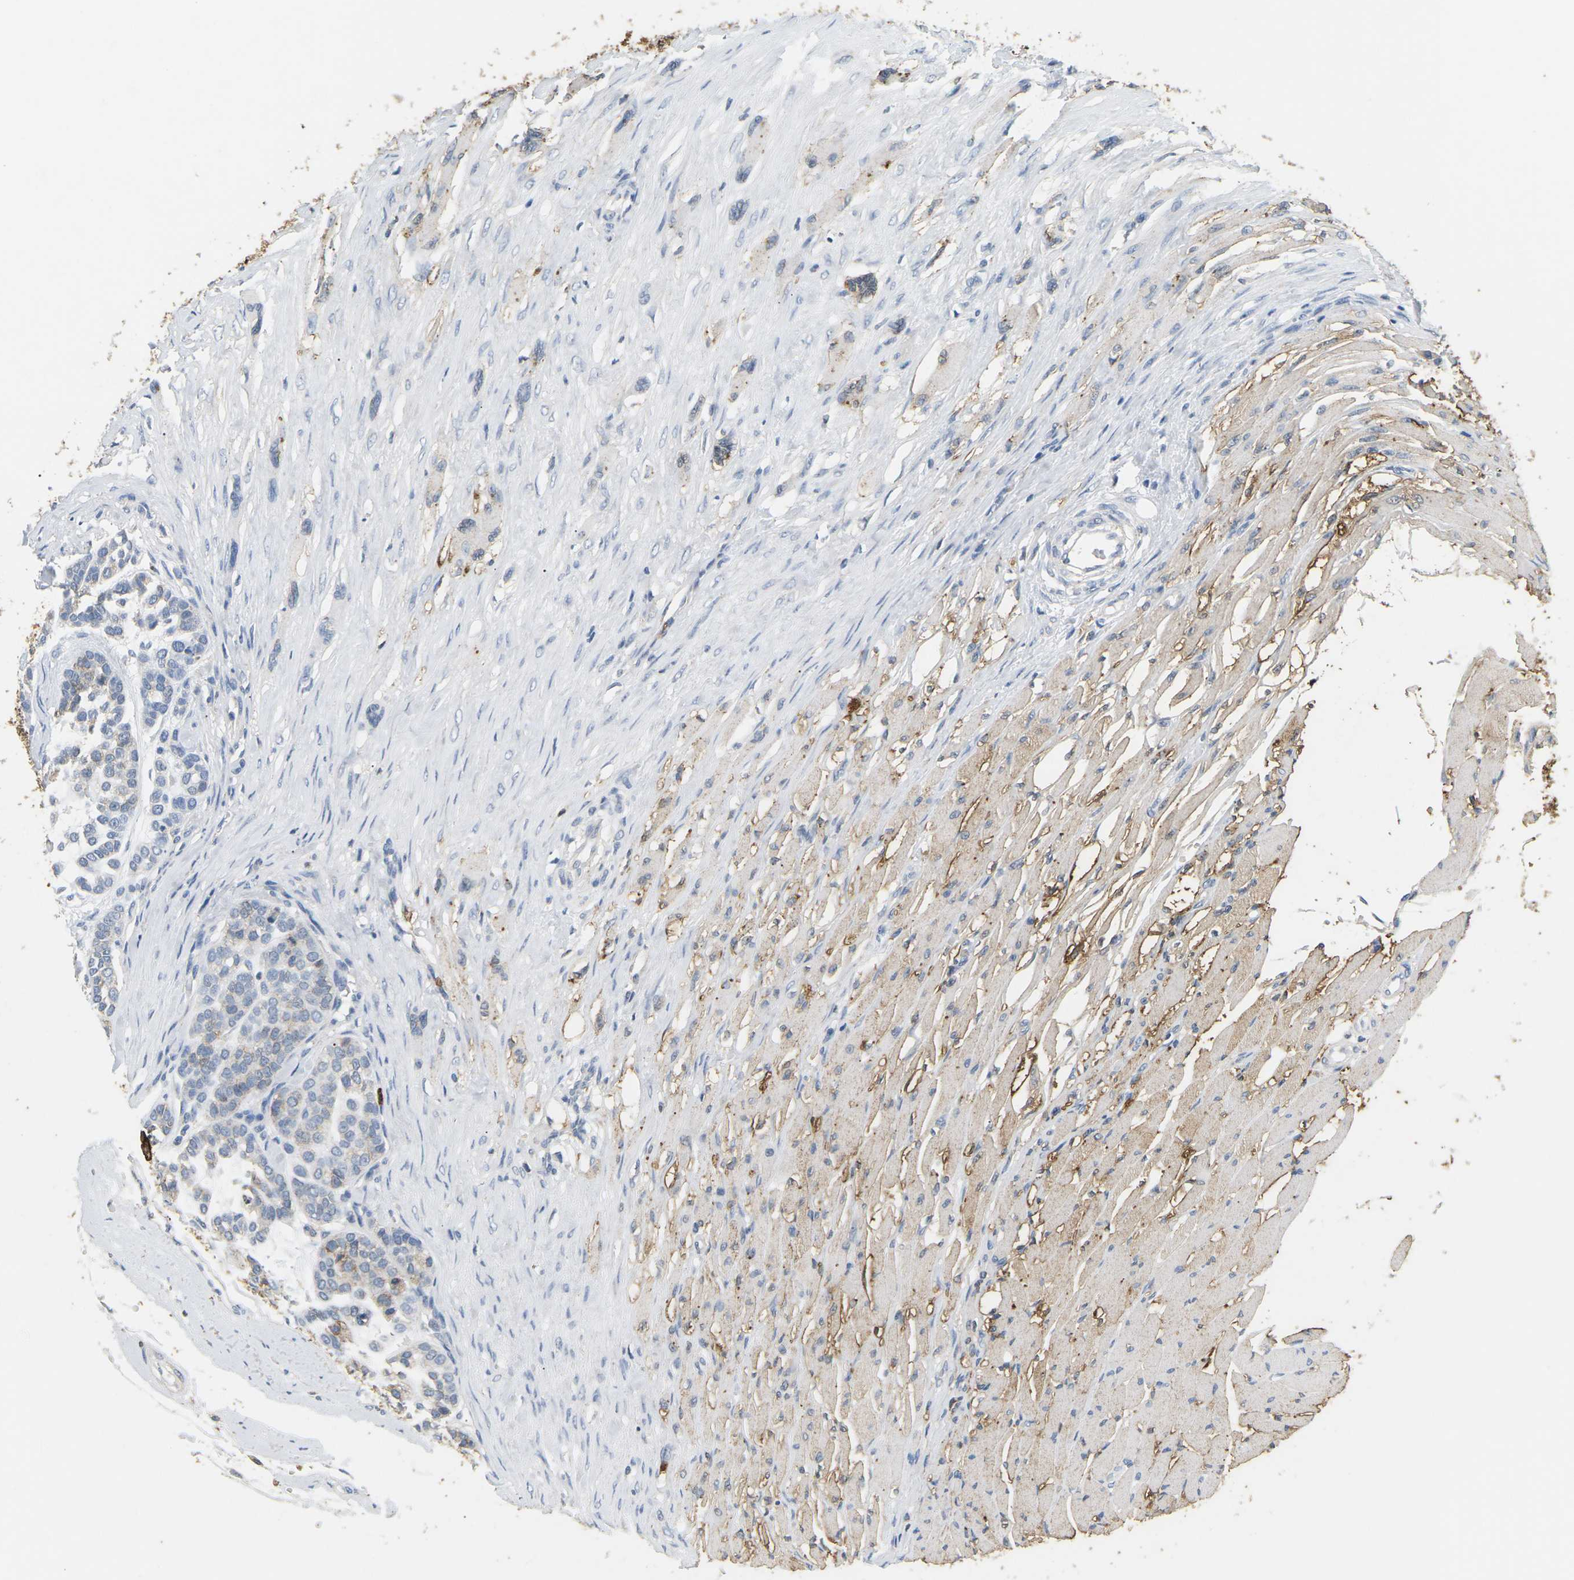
{"staining": {"intensity": "weak", "quantity": "<25%", "location": "cytoplasmic/membranous"}, "tissue": "head and neck cancer", "cell_type": "Tumor cells", "image_type": "cancer", "snomed": [{"axis": "morphology", "description": "Adenocarcinoma, NOS"}, {"axis": "morphology", "description": "Adenoma, NOS"}, {"axis": "topography", "description": "Head-Neck"}], "caption": "Tumor cells are negative for protein expression in human head and neck cancer (adenoma).", "gene": "ADM", "patient": {"sex": "female", "age": 55}}